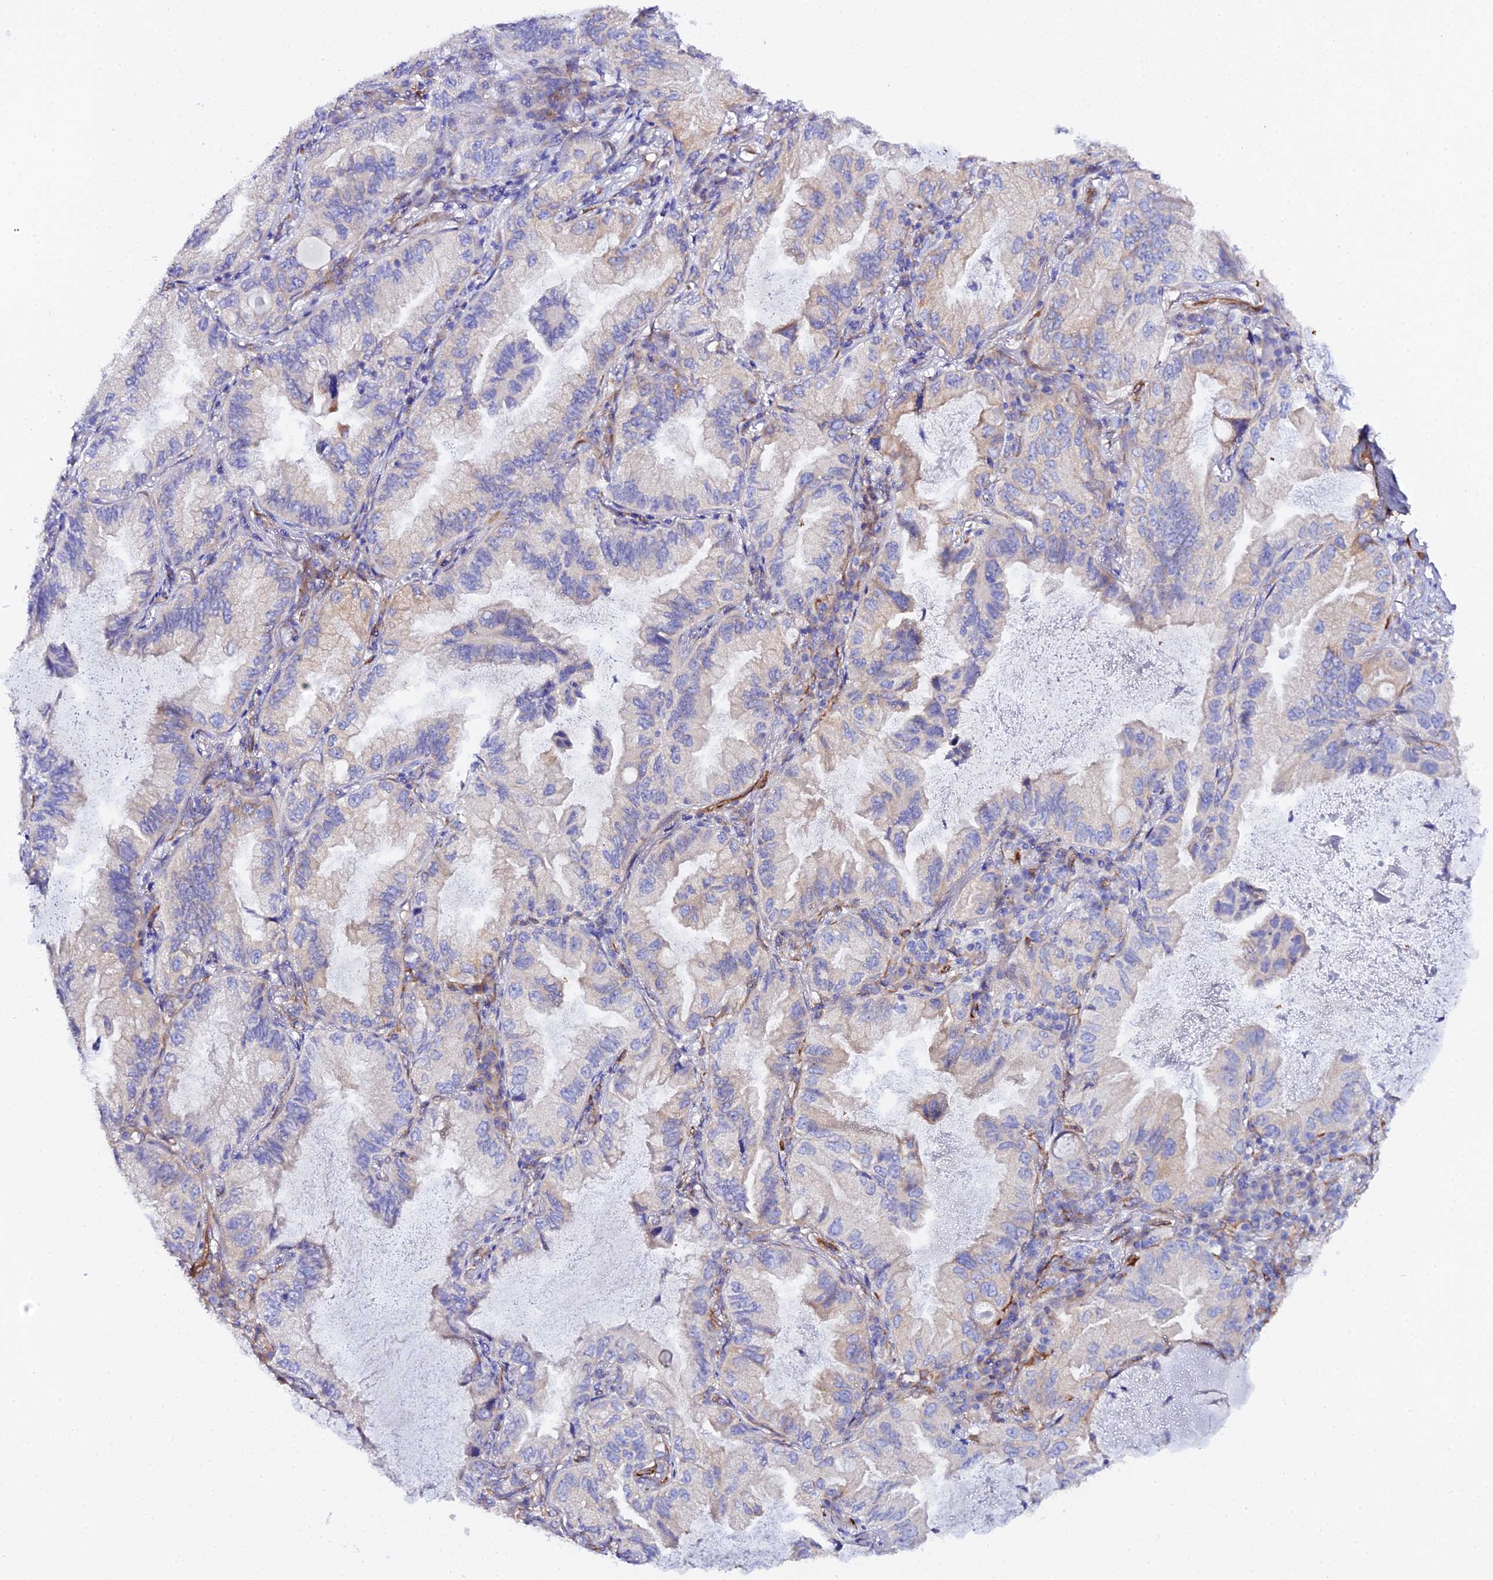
{"staining": {"intensity": "weak", "quantity": "<25%", "location": "cytoplasmic/membranous"}, "tissue": "lung cancer", "cell_type": "Tumor cells", "image_type": "cancer", "snomed": [{"axis": "morphology", "description": "Adenocarcinoma, NOS"}, {"axis": "topography", "description": "Lung"}], "caption": "Tumor cells show no significant positivity in lung cancer.", "gene": "CFAP45", "patient": {"sex": "female", "age": 69}}